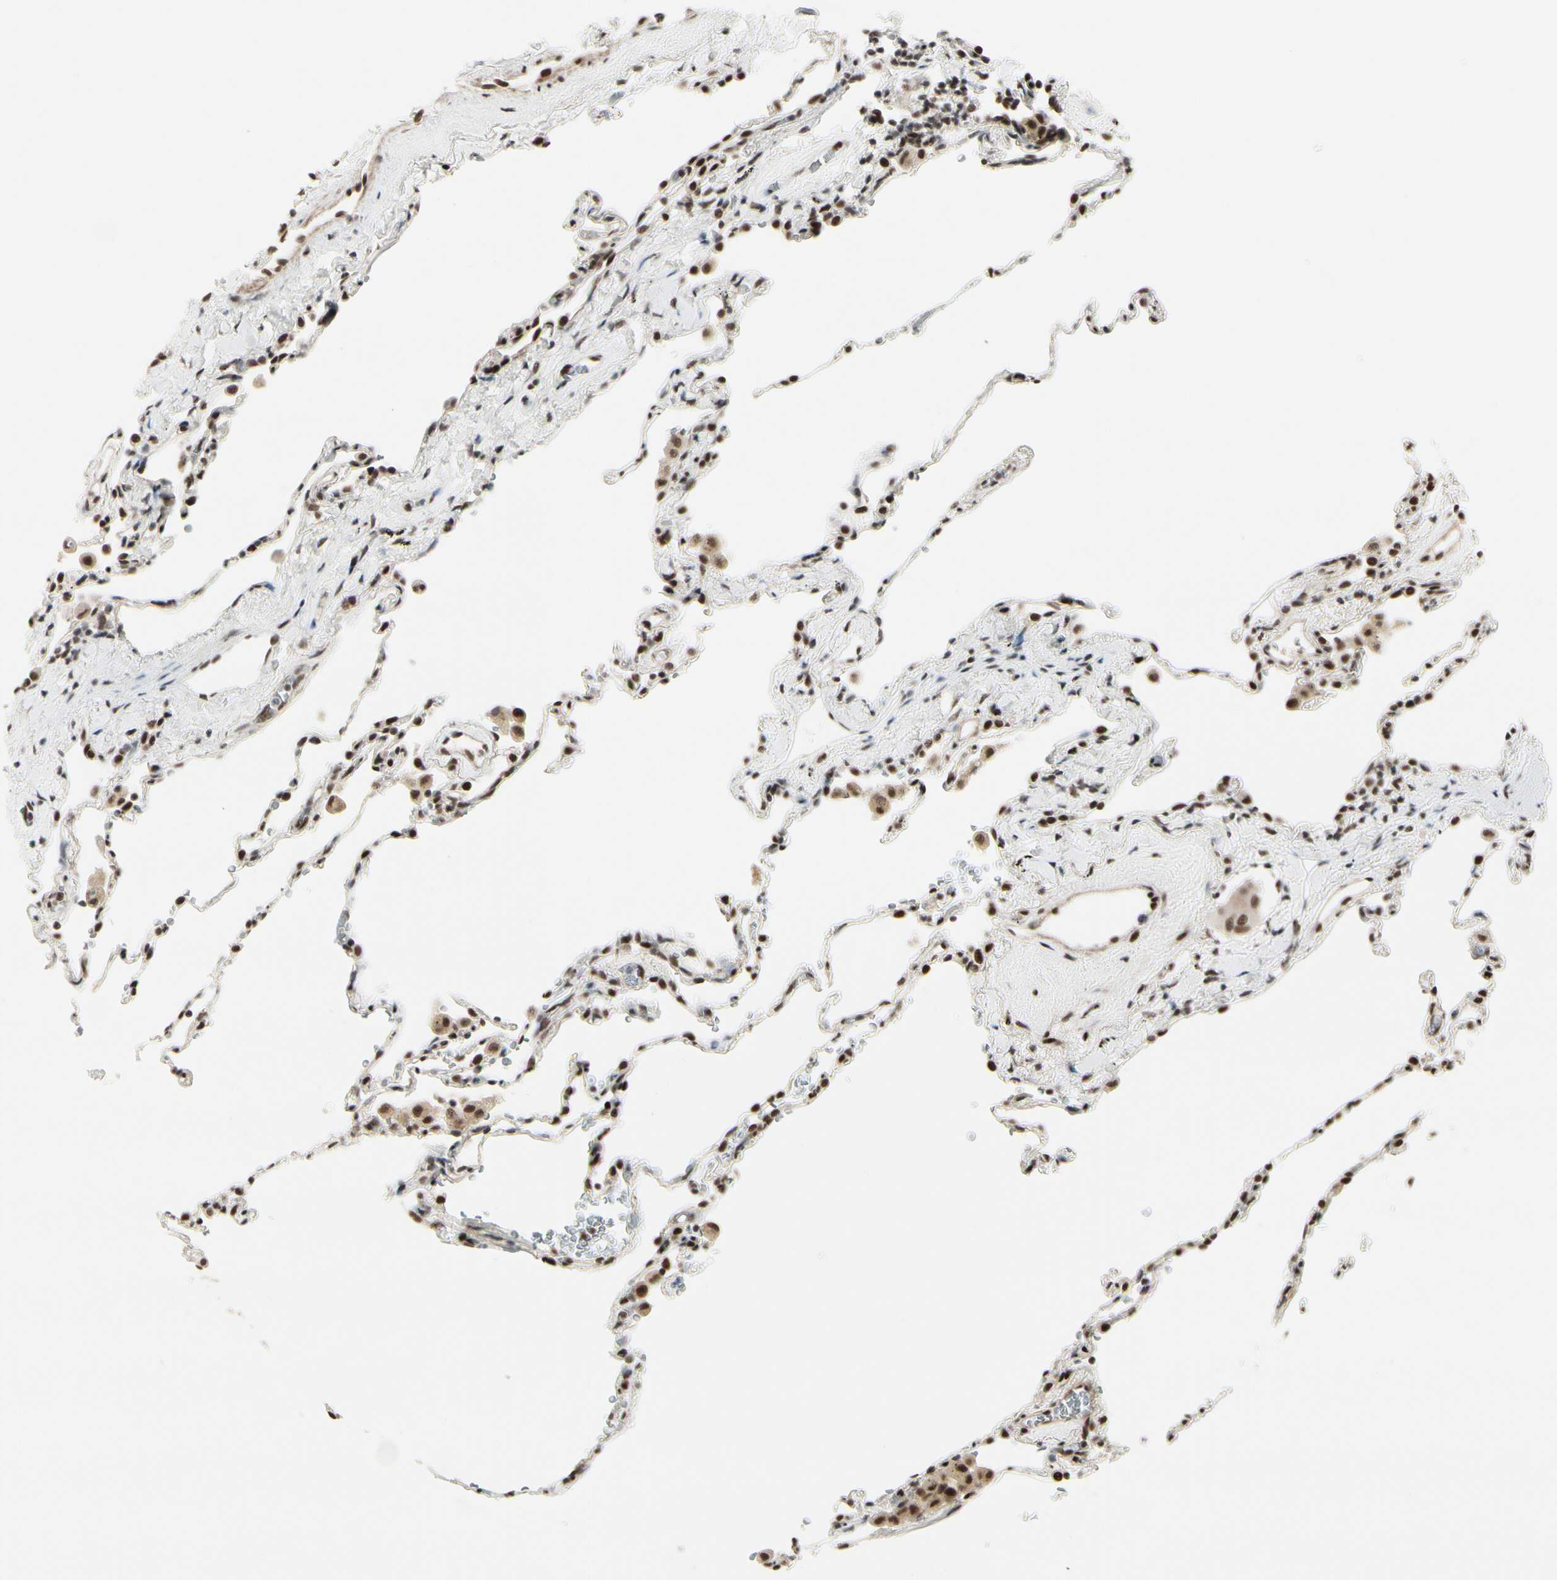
{"staining": {"intensity": "strong", "quantity": "25%-75%", "location": "nuclear"}, "tissue": "lung", "cell_type": "Alveolar cells", "image_type": "normal", "snomed": [{"axis": "morphology", "description": "Normal tissue, NOS"}, {"axis": "topography", "description": "Lung"}], "caption": "Approximately 25%-75% of alveolar cells in normal lung display strong nuclear protein positivity as visualized by brown immunohistochemical staining.", "gene": "CHAMP1", "patient": {"sex": "male", "age": 59}}